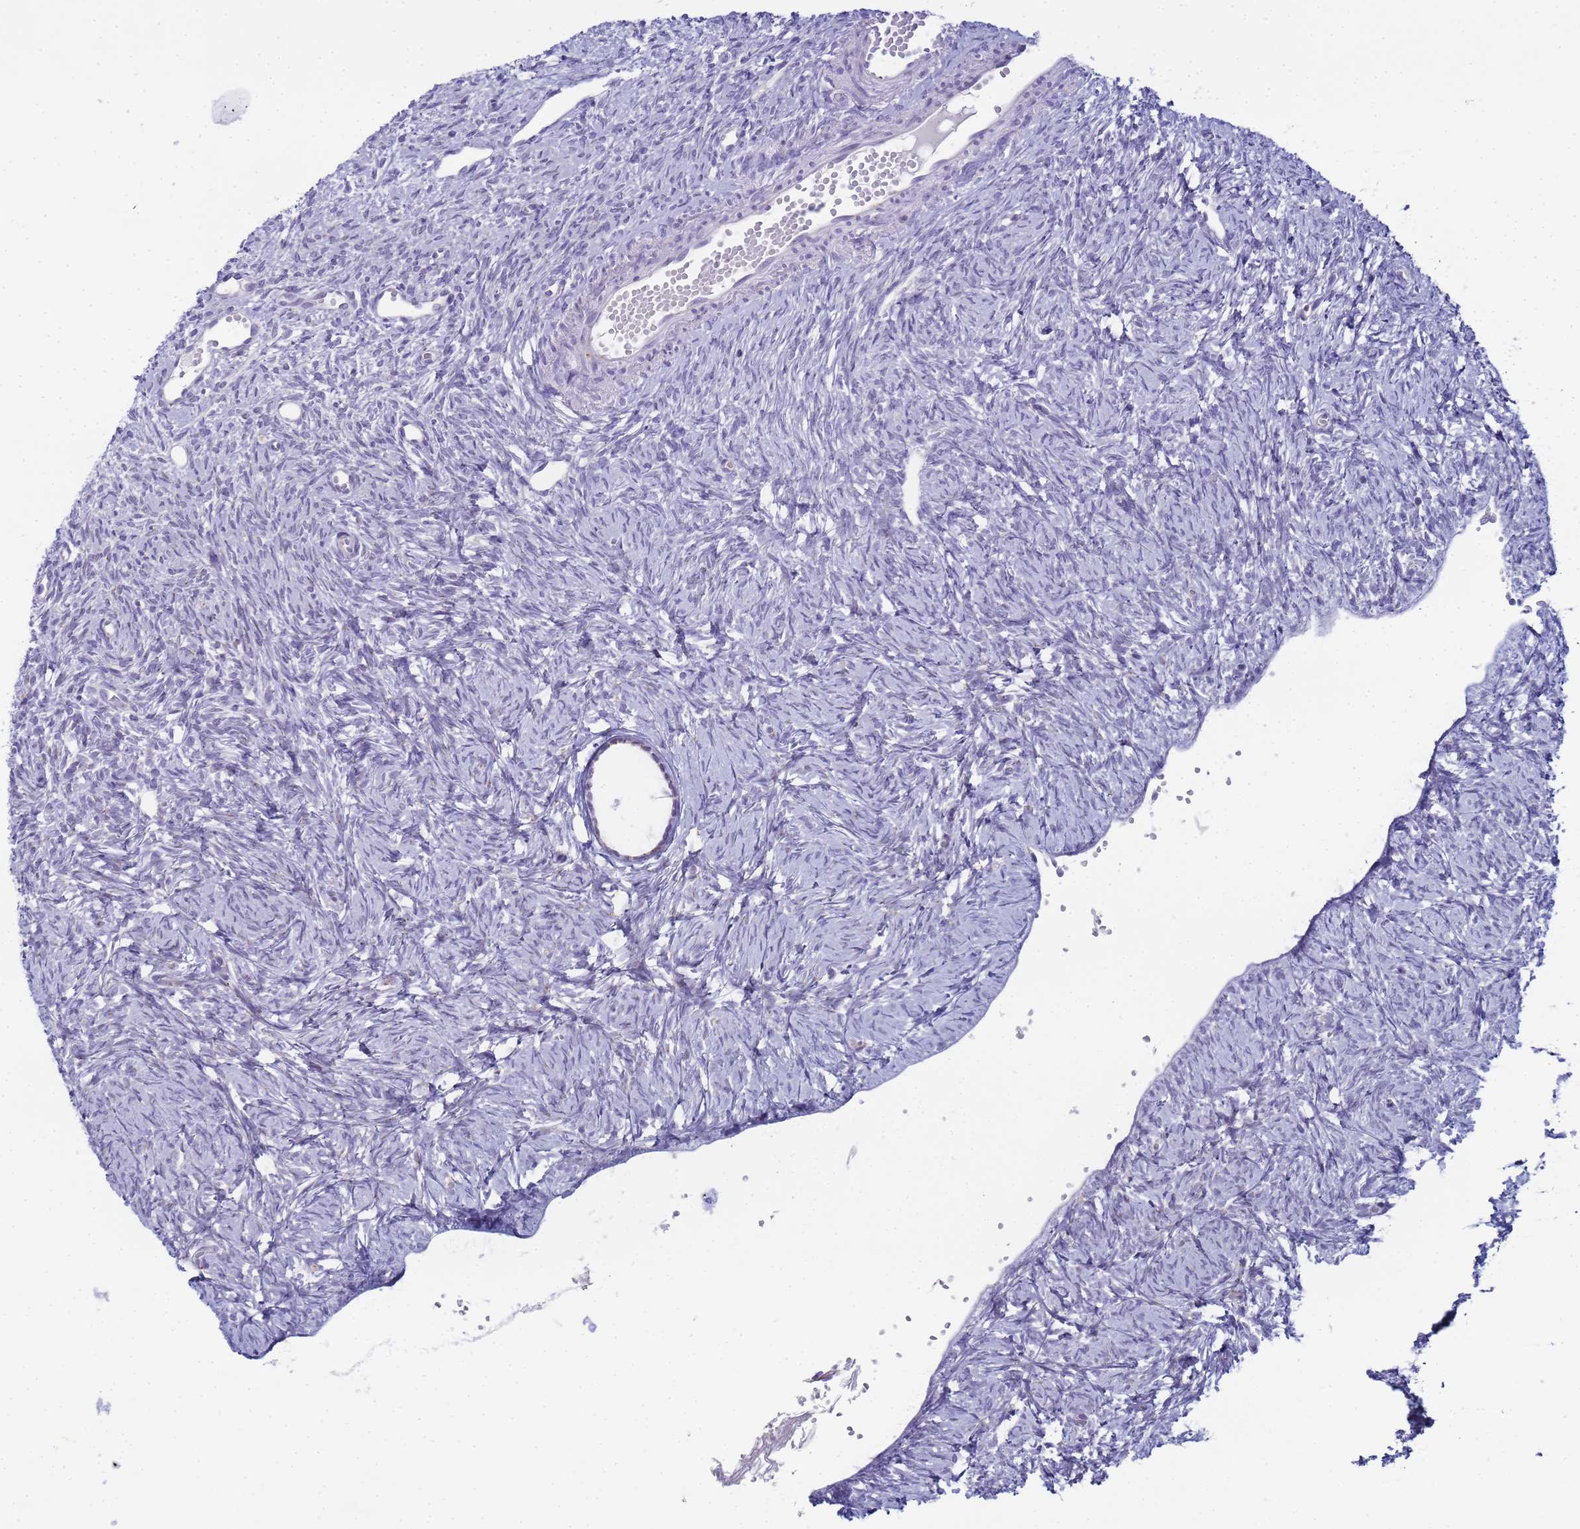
{"staining": {"intensity": "negative", "quantity": "none", "location": "none"}, "tissue": "ovary", "cell_type": "Ovarian stroma cells", "image_type": "normal", "snomed": [{"axis": "morphology", "description": "Normal tissue, NOS"}, {"axis": "topography", "description": "Ovary"}], "caption": "High magnification brightfield microscopy of benign ovary stained with DAB (brown) and counterstained with hematoxylin (blue): ovarian stroma cells show no significant staining.", "gene": "CR1", "patient": {"sex": "female", "age": 51}}